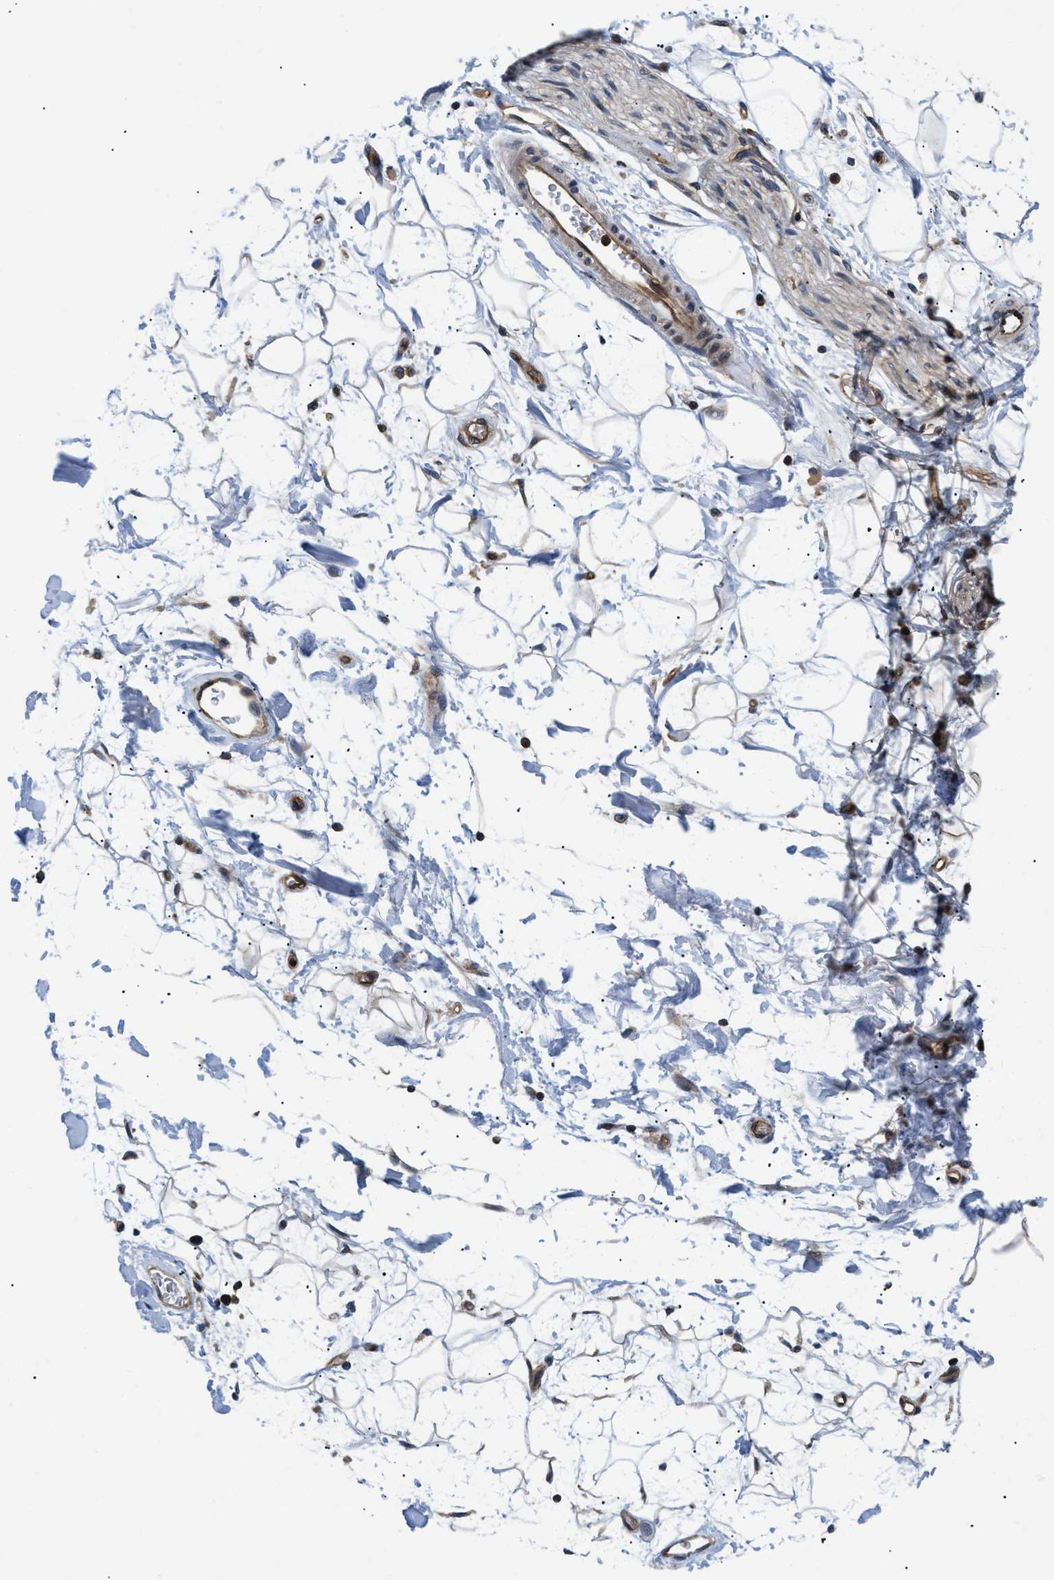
{"staining": {"intensity": "negative", "quantity": "none", "location": "none"}, "tissue": "adipose tissue", "cell_type": "Adipocytes", "image_type": "normal", "snomed": [{"axis": "morphology", "description": "Normal tissue, NOS"}, {"axis": "topography", "description": "Soft tissue"}], "caption": "A high-resolution micrograph shows IHC staining of benign adipose tissue, which displays no significant staining in adipocytes. (Brightfield microscopy of DAB immunohistochemistry (IHC) at high magnification).", "gene": "HMGCR", "patient": {"sex": "male", "age": 72}}